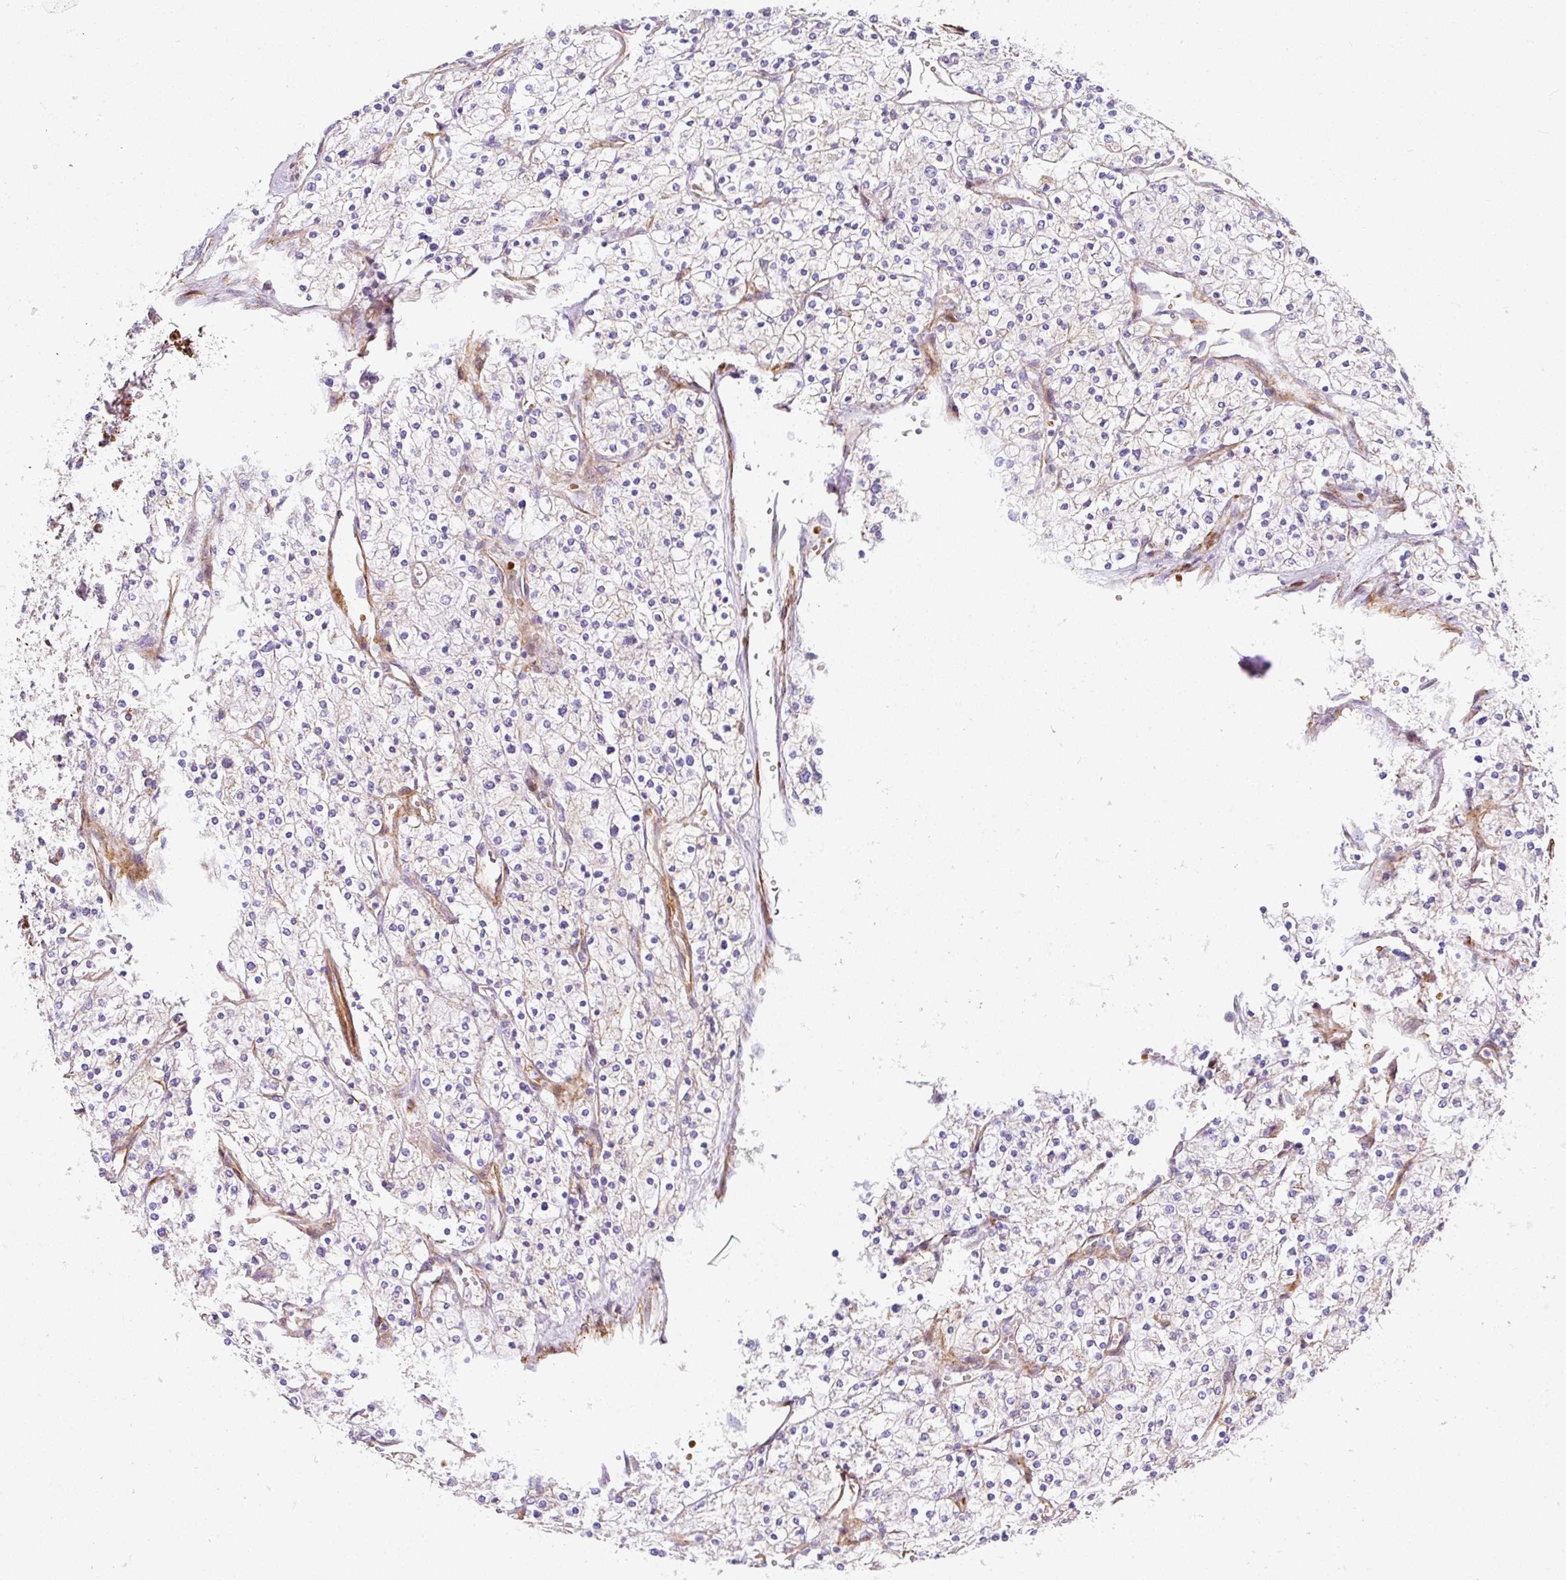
{"staining": {"intensity": "negative", "quantity": "none", "location": "none"}, "tissue": "renal cancer", "cell_type": "Tumor cells", "image_type": "cancer", "snomed": [{"axis": "morphology", "description": "Adenocarcinoma, NOS"}, {"axis": "topography", "description": "Kidney"}], "caption": "This is a photomicrograph of immunohistochemistry staining of adenocarcinoma (renal), which shows no expression in tumor cells. (DAB IHC visualized using brightfield microscopy, high magnification).", "gene": "SLC25A17", "patient": {"sex": "male", "age": 80}}